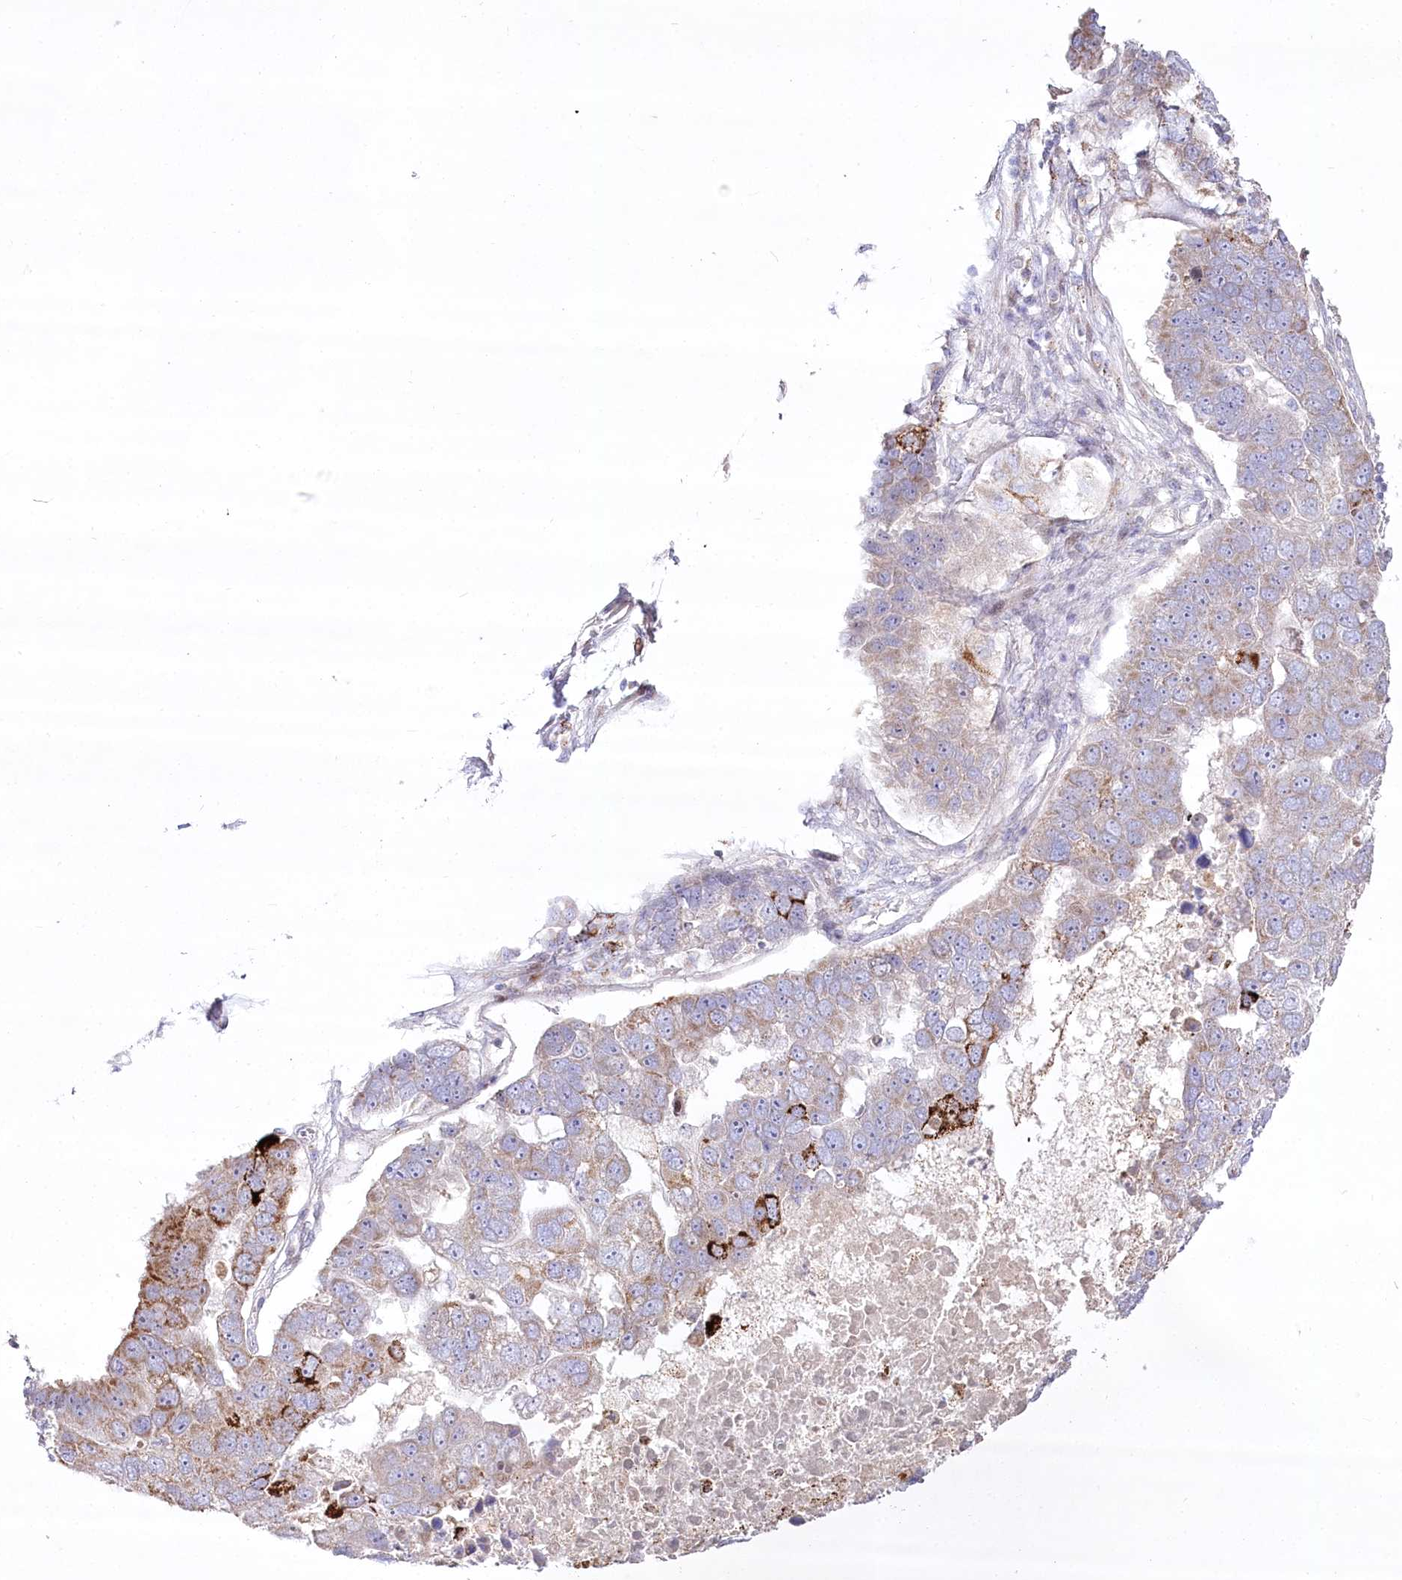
{"staining": {"intensity": "moderate", "quantity": "<25%", "location": "cytoplasmic/membranous"}, "tissue": "pancreatic cancer", "cell_type": "Tumor cells", "image_type": "cancer", "snomed": [{"axis": "morphology", "description": "Adenocarcinoma, NOS"}, {"axis": "topography", "description": "Pancreas"}], "caption": "Adenocarcinoma (pancreatic) stained with a brown dye reveals moderate cytoplasmic/membranous positive expression in approximately <25% of tumor cells.", "gene": "CEP164", "patient": {"sex": "female", "age": 61}}